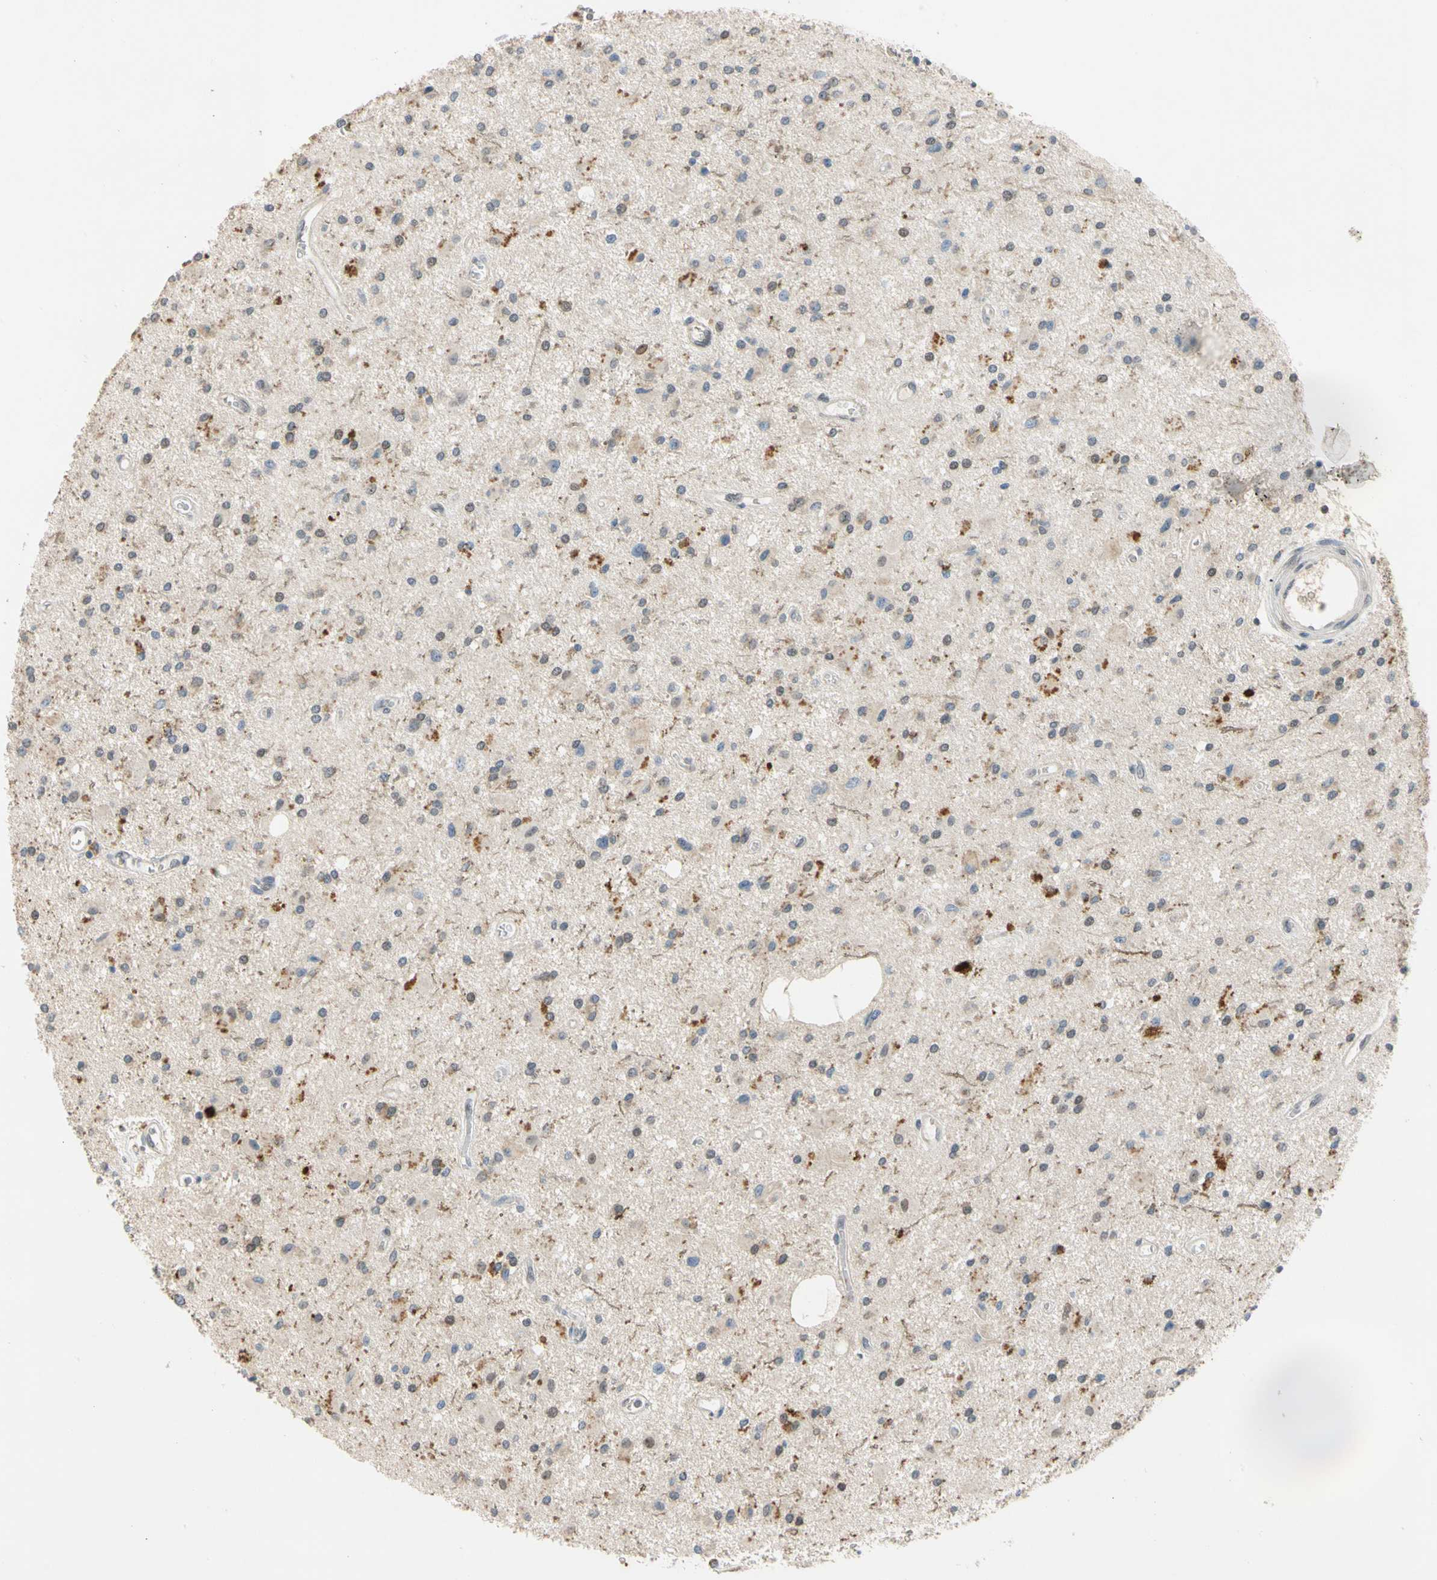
{"staining": {"intensity": "moderate", "quantity": "<25%", "location": "cytoplasmic/membranous"}, "tissue": "glioma", "cell_type": "Tumor cells", "image_type": "cancer", "snomed": [{"axis": "morphology", "description": "Glioma, malignant, Low grade"}, {"axis": "topography", "description": "Brain"}], "caption": "DAB immunohistochemical staining of human glioma exhibits moderate cytoplasmic/membranous protein expression in approximately <25% of tumor cells. The protein of interest is stained brown, and the nuclei are stained in blue (DAB IHC with brightfield microscopy, high magnification).", "gene": "RIOX2", "patient": {"sex": "male", "age": 58}}